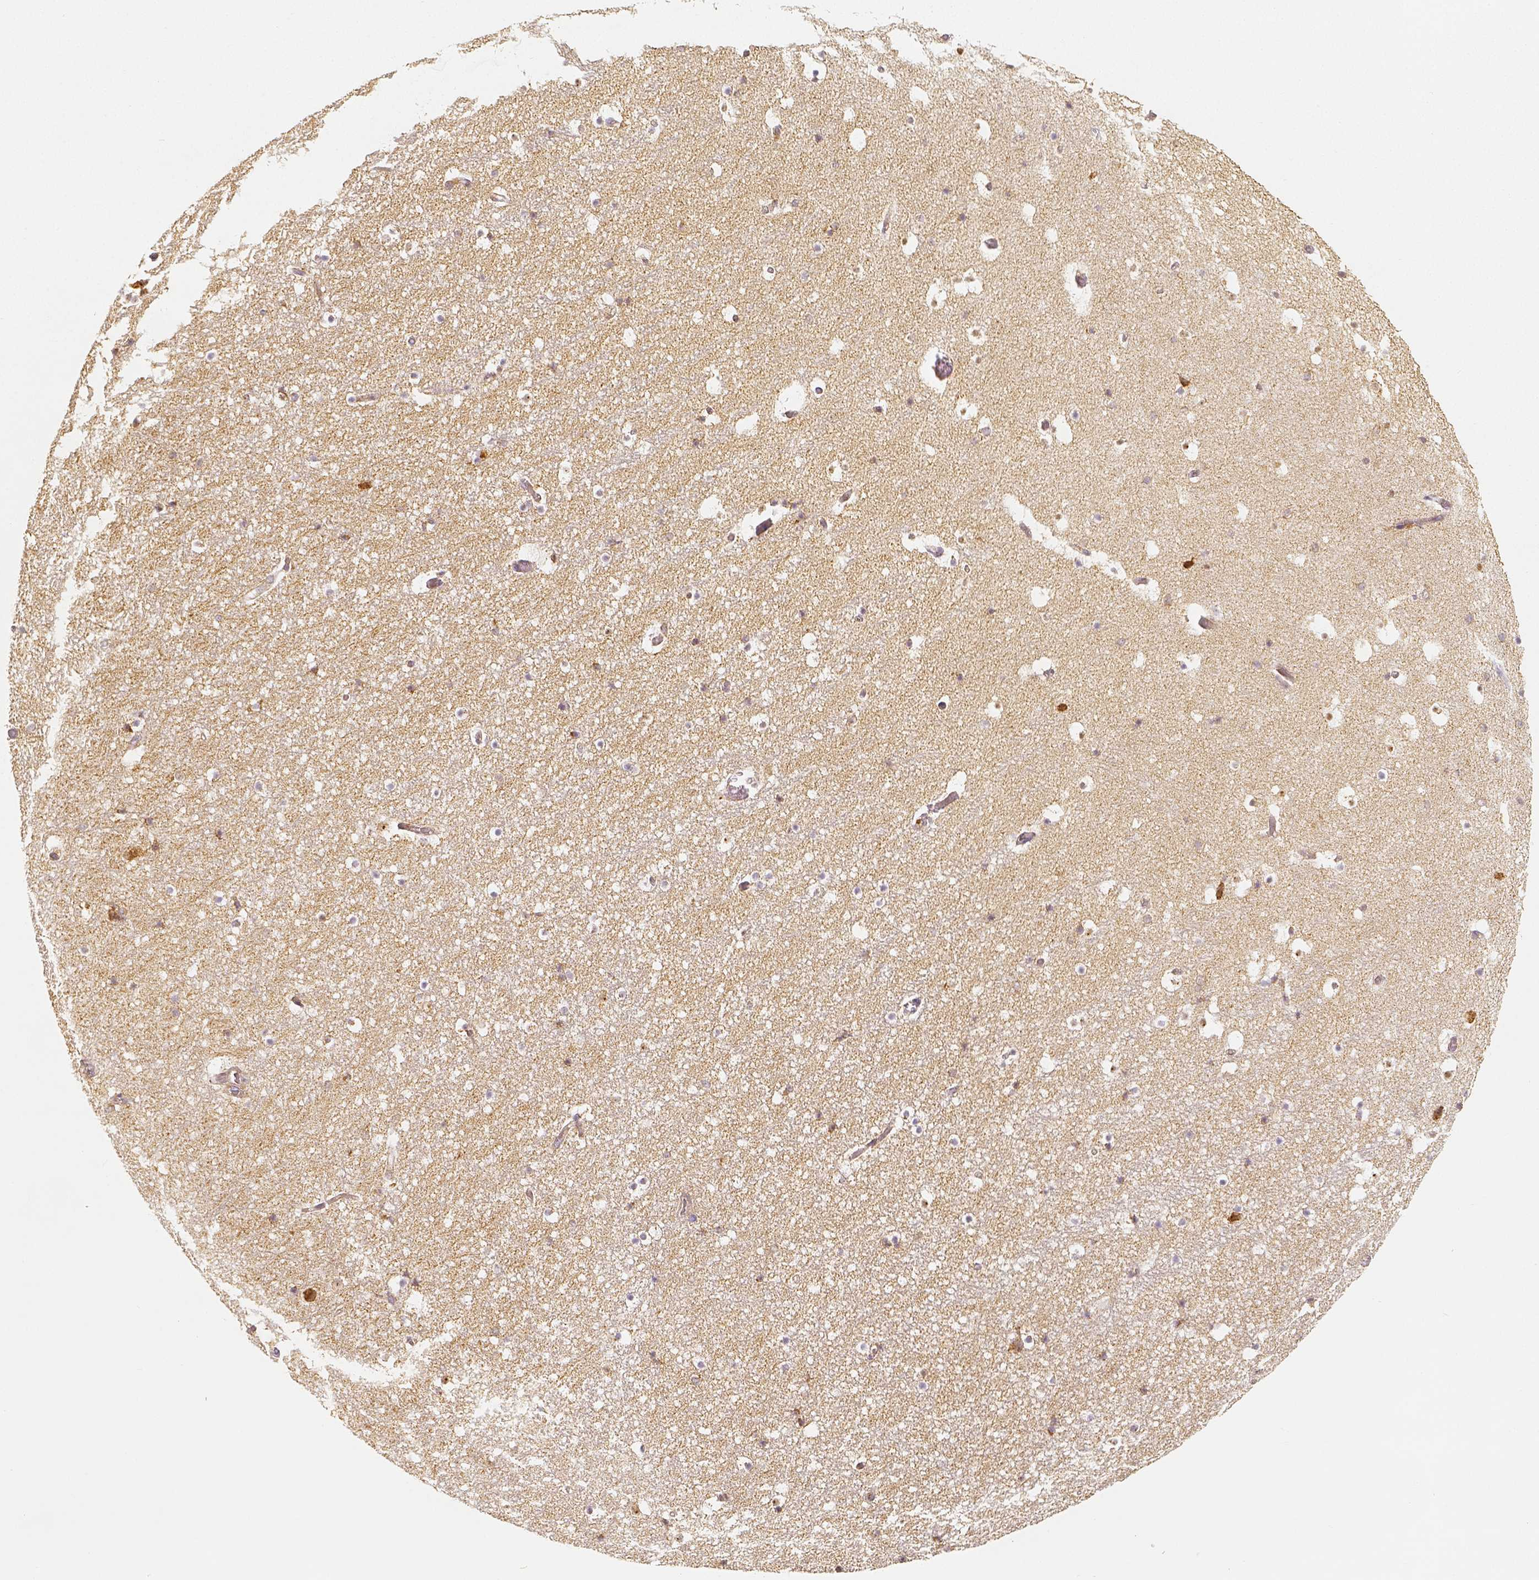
{"staining": {"intensity": "negative", "quantity": "none", "location": "none"}, "tissue": "hippocampus", "cell_type": "Glial cells", "image_type": "normal", "snomed": [{"axis": "morphology", "description": "Normal tissue, NOS"}, {"axis": "topography", "description": "Hippocampus"}], "caption": "IHC of normal human hippocampus shows no expression in glial cells.", "gene": "PGAM5", "patient": {"sex": "male", "age": 26}}